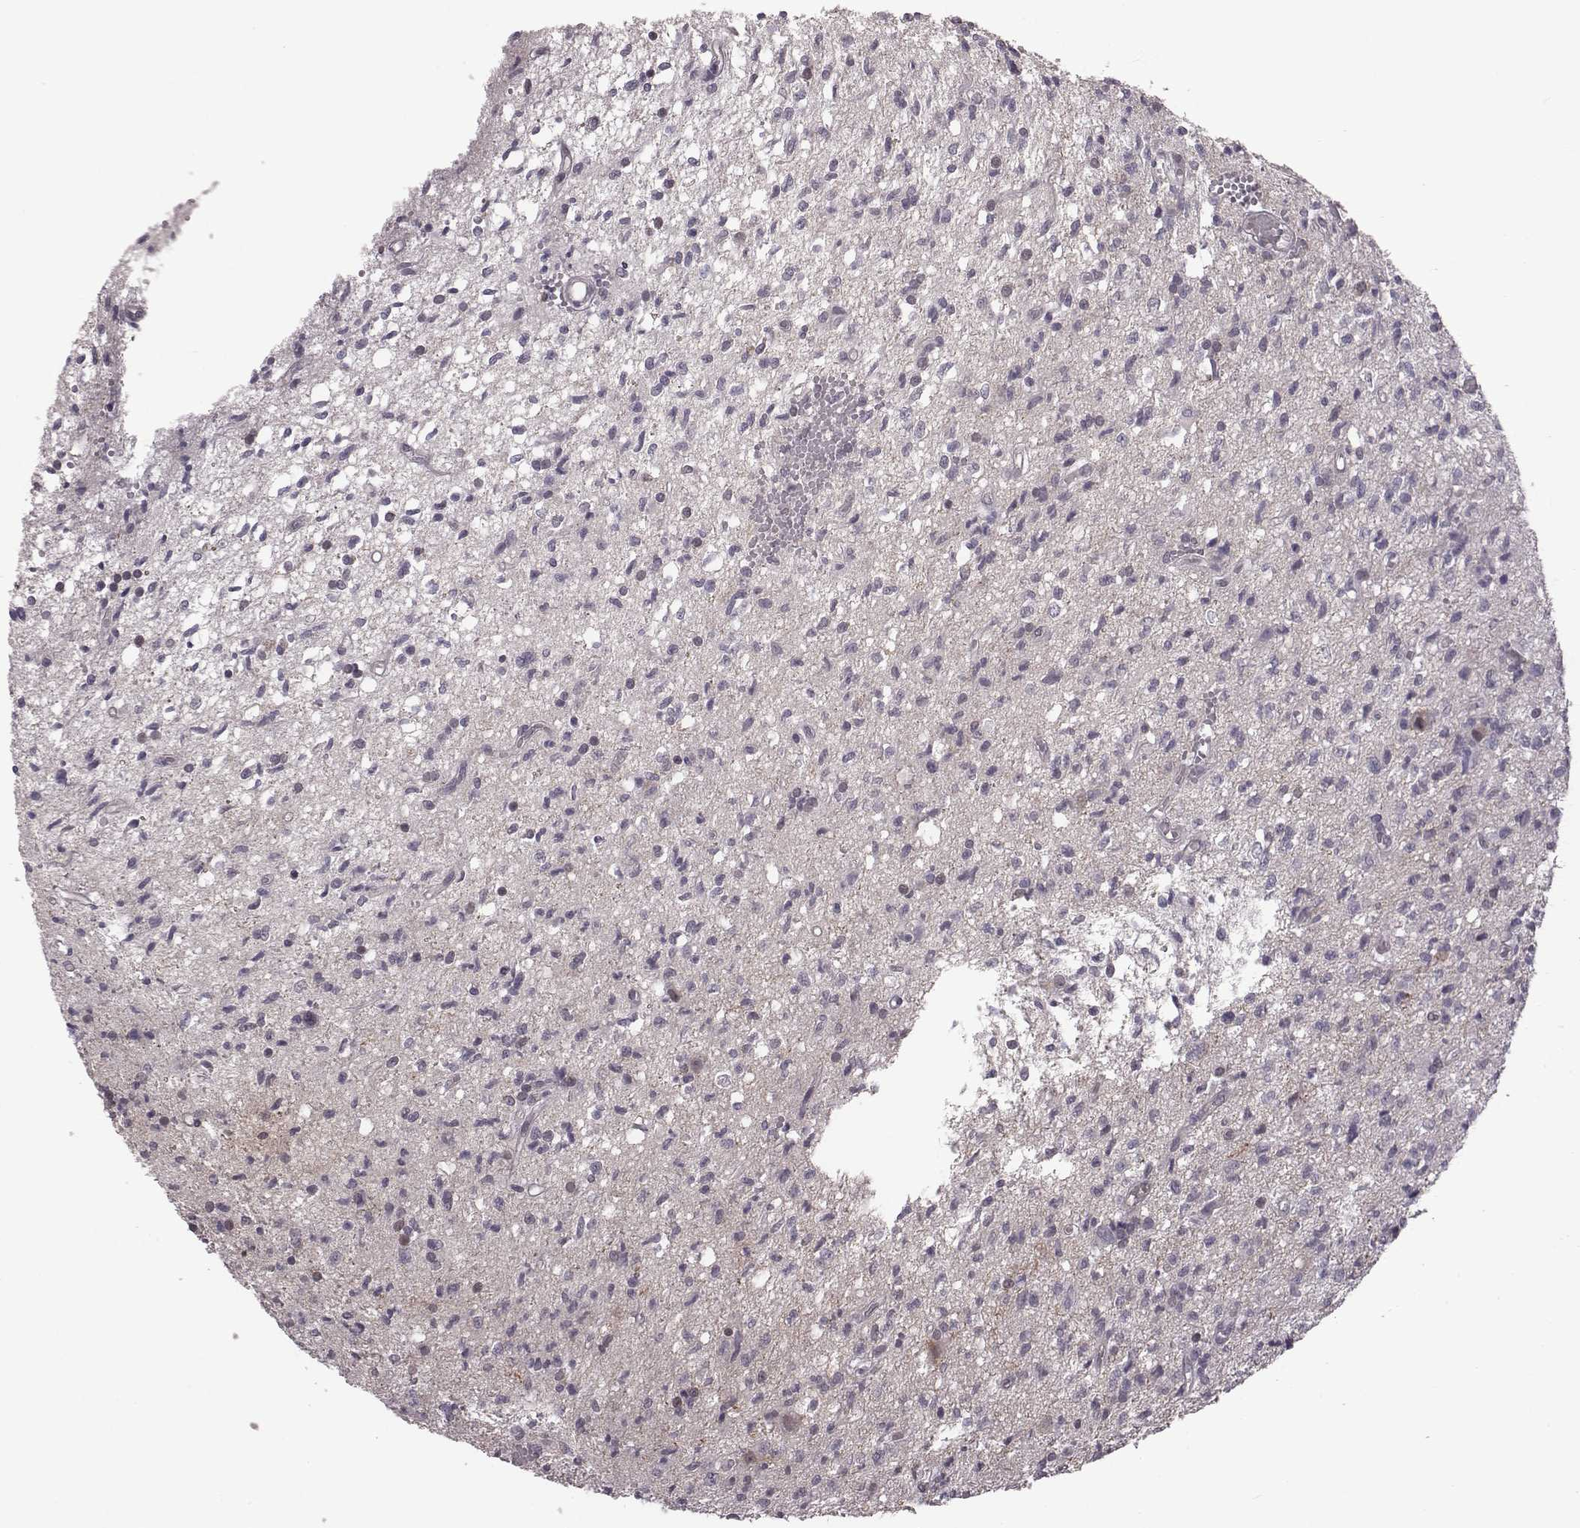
{"staining": {"intensity": "negative", "quantity": "none", "location": "none"}, "tissue": "glioma", "cell_type": "Tumor cells", "image_type": "cancer", "snomed": [{"axis": "morphology", "description": "Glioma, malignant, Low grade"}, {"axis": "topography", "description": "Brain"}], "caption": "Immunohistochemical staining of human glioma demonstrates no significant staining in tumor cells.", "gene": "BICDL1", "patient": {"sex": "male", "age": 64}}